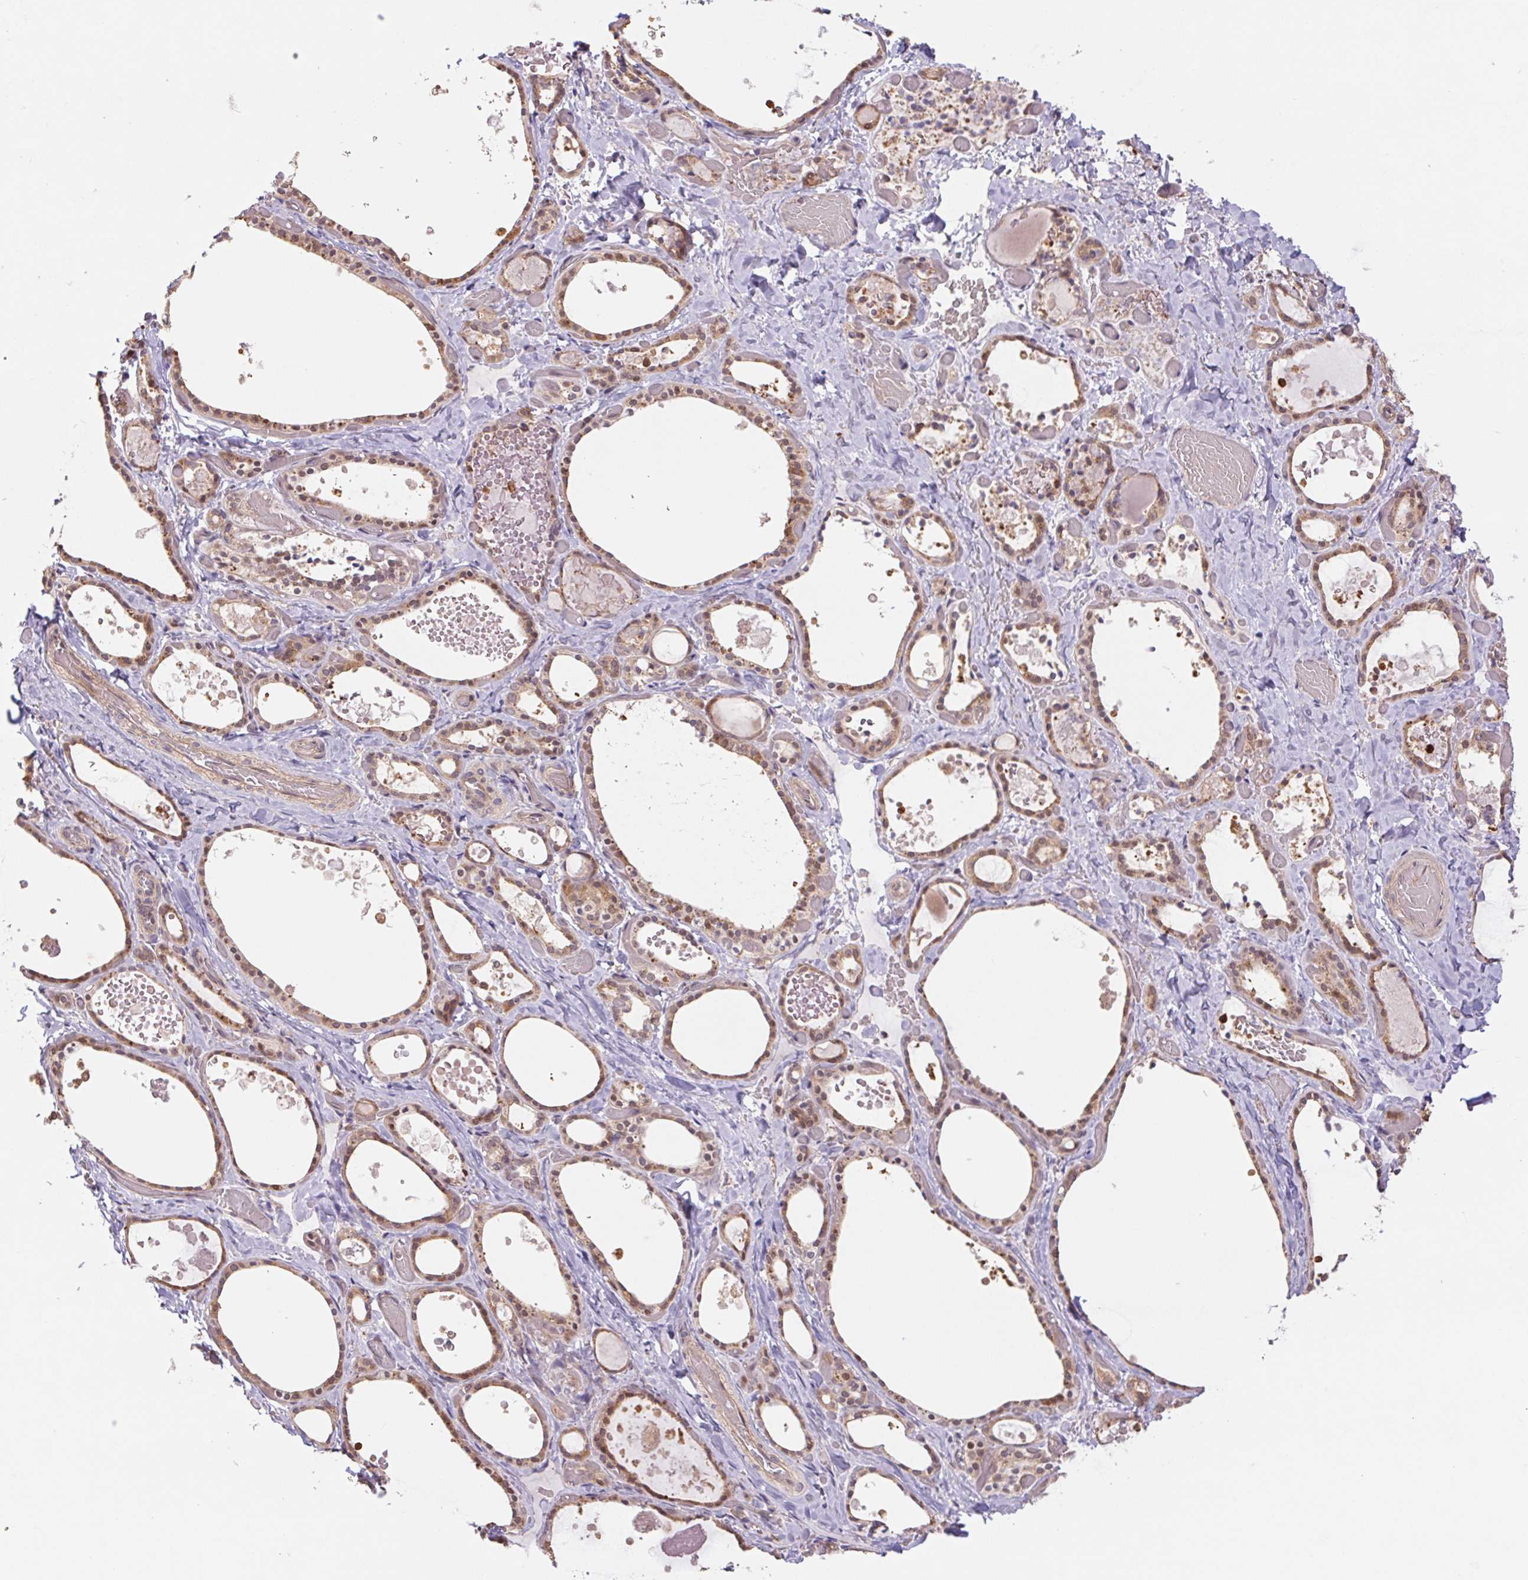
{"staining": {"intensity": "moderate", "quantity": "25%-75%", "location": "cytoplasmic/membranous,nuclear"}, "tissue": "thyroid gland", "cell_type": "Glandular cells", "image_type": "normal", "snomed": [{"axis": "morphology", "description": "Normal tissue, NOS"}, {"axis": "topography", "description": "Thyroid gland"}], "caption": "A brown stain shows moderate cytoplasmic/membranous,nuclear staining of a protein in glandular cells of normal thyroid gland. (brown staining indicates protein expression, while blue staining denotes nuclei).", "gene": "RRM1", "patient": {"sex": "female", "age": 56}}